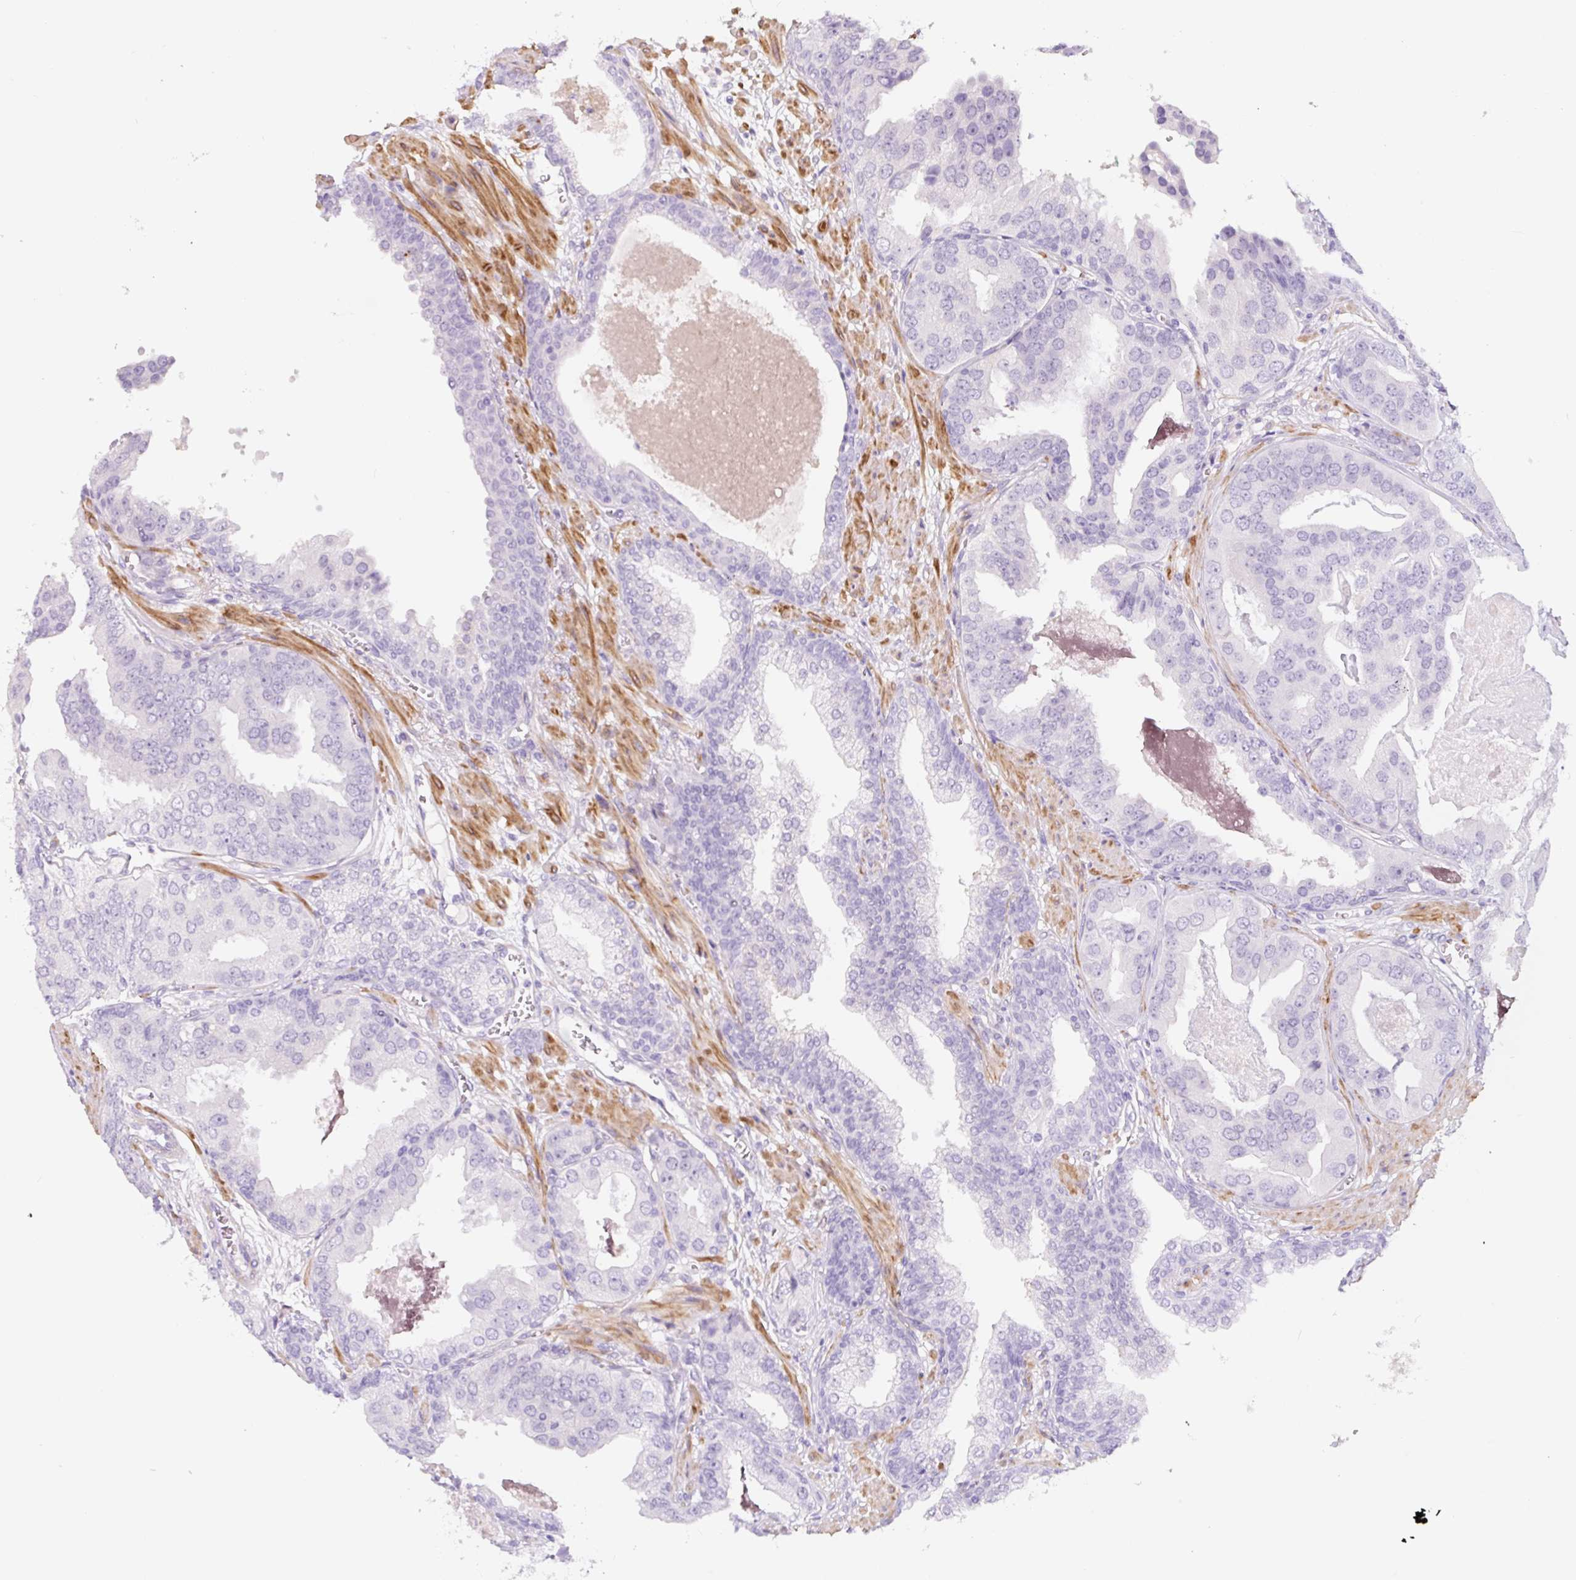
{"staining": {"intensity": "negative", "quantity": "none", "location": "none"}, "tissue": "prostate cancer", "cell_type": "Tumor cells", "image_type": "cancer", "snomed": [{"axis": "morphology", "description": "Adenocarcinoma, High grade"}, {"axis": "topography", "description": "Prostate"}], "caption": "Tumor cells show no significant positivity in prostate adenocarcinoma (high-grade). (DAB immunohistochemistry (IHC) visualized using brightfield microscopy, high magnification).", "gene": "CCL25", "patient": {"sex": "male", "age": 71}}